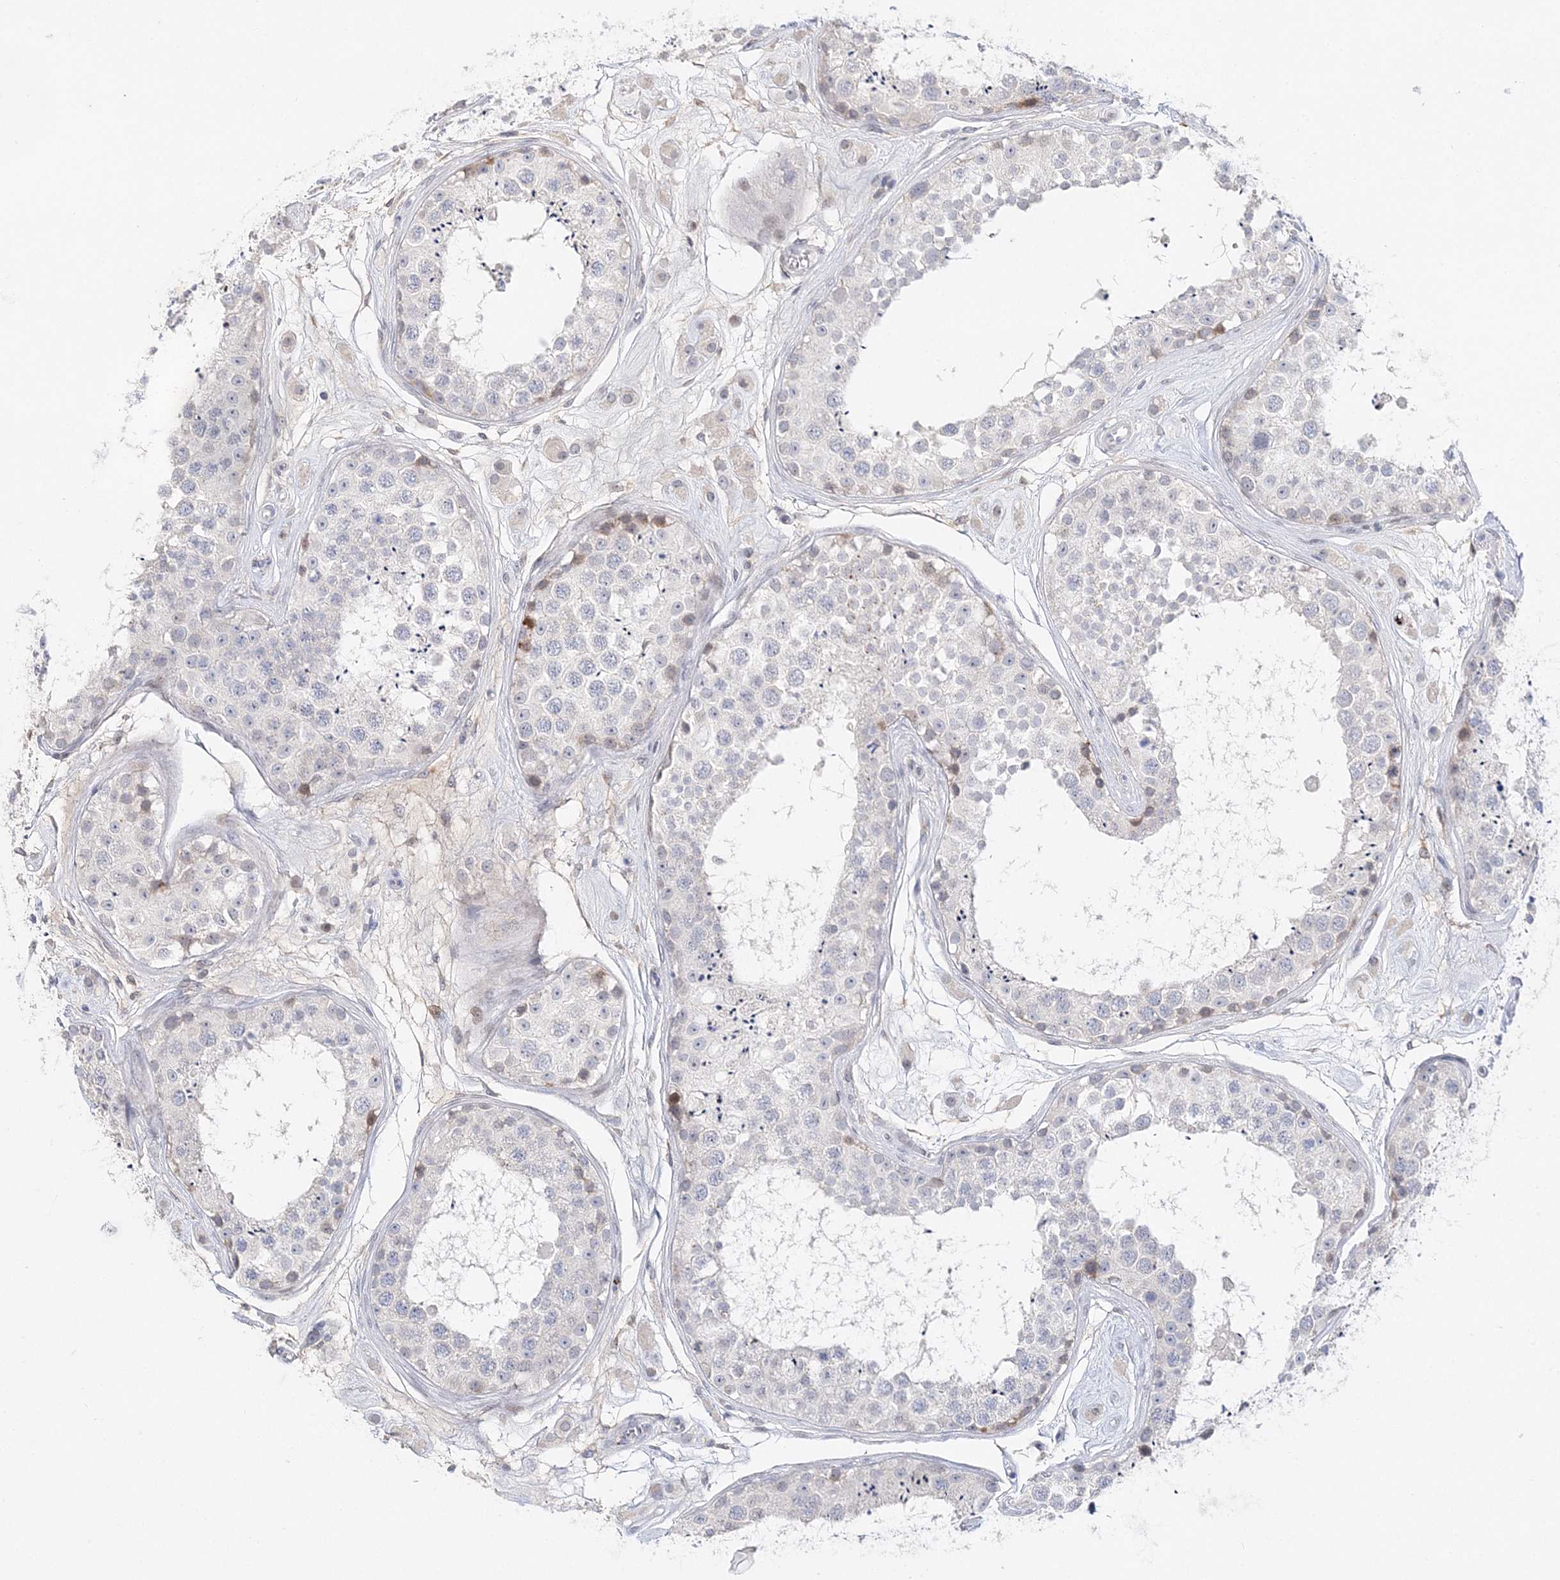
{"staining": {"intensity": "moderate", "quantity": "<25%", "location": "cytoplasmic/membranous"}, "tissue": "testis", "cell_type": "Cells in seminiferous ducts", "image_type": "normal", "snomed": [{"axis": "morphology", "description": "Normal tissue, NOS"}, {"axis": "topography", "description": "Testis"}], "caption": "Cells in seminiferous ducts show moderate cytoplasmic/membranous expression in approximately <25% of cells in benign testis. The staining was performed using DAB to visualize the protein expression in brown, while the nuclei were stained in blue with hematoxylin (Magnification: 20x).", "gene": "MYOZ2", "patient": {"sex": "male", "age": 25}}